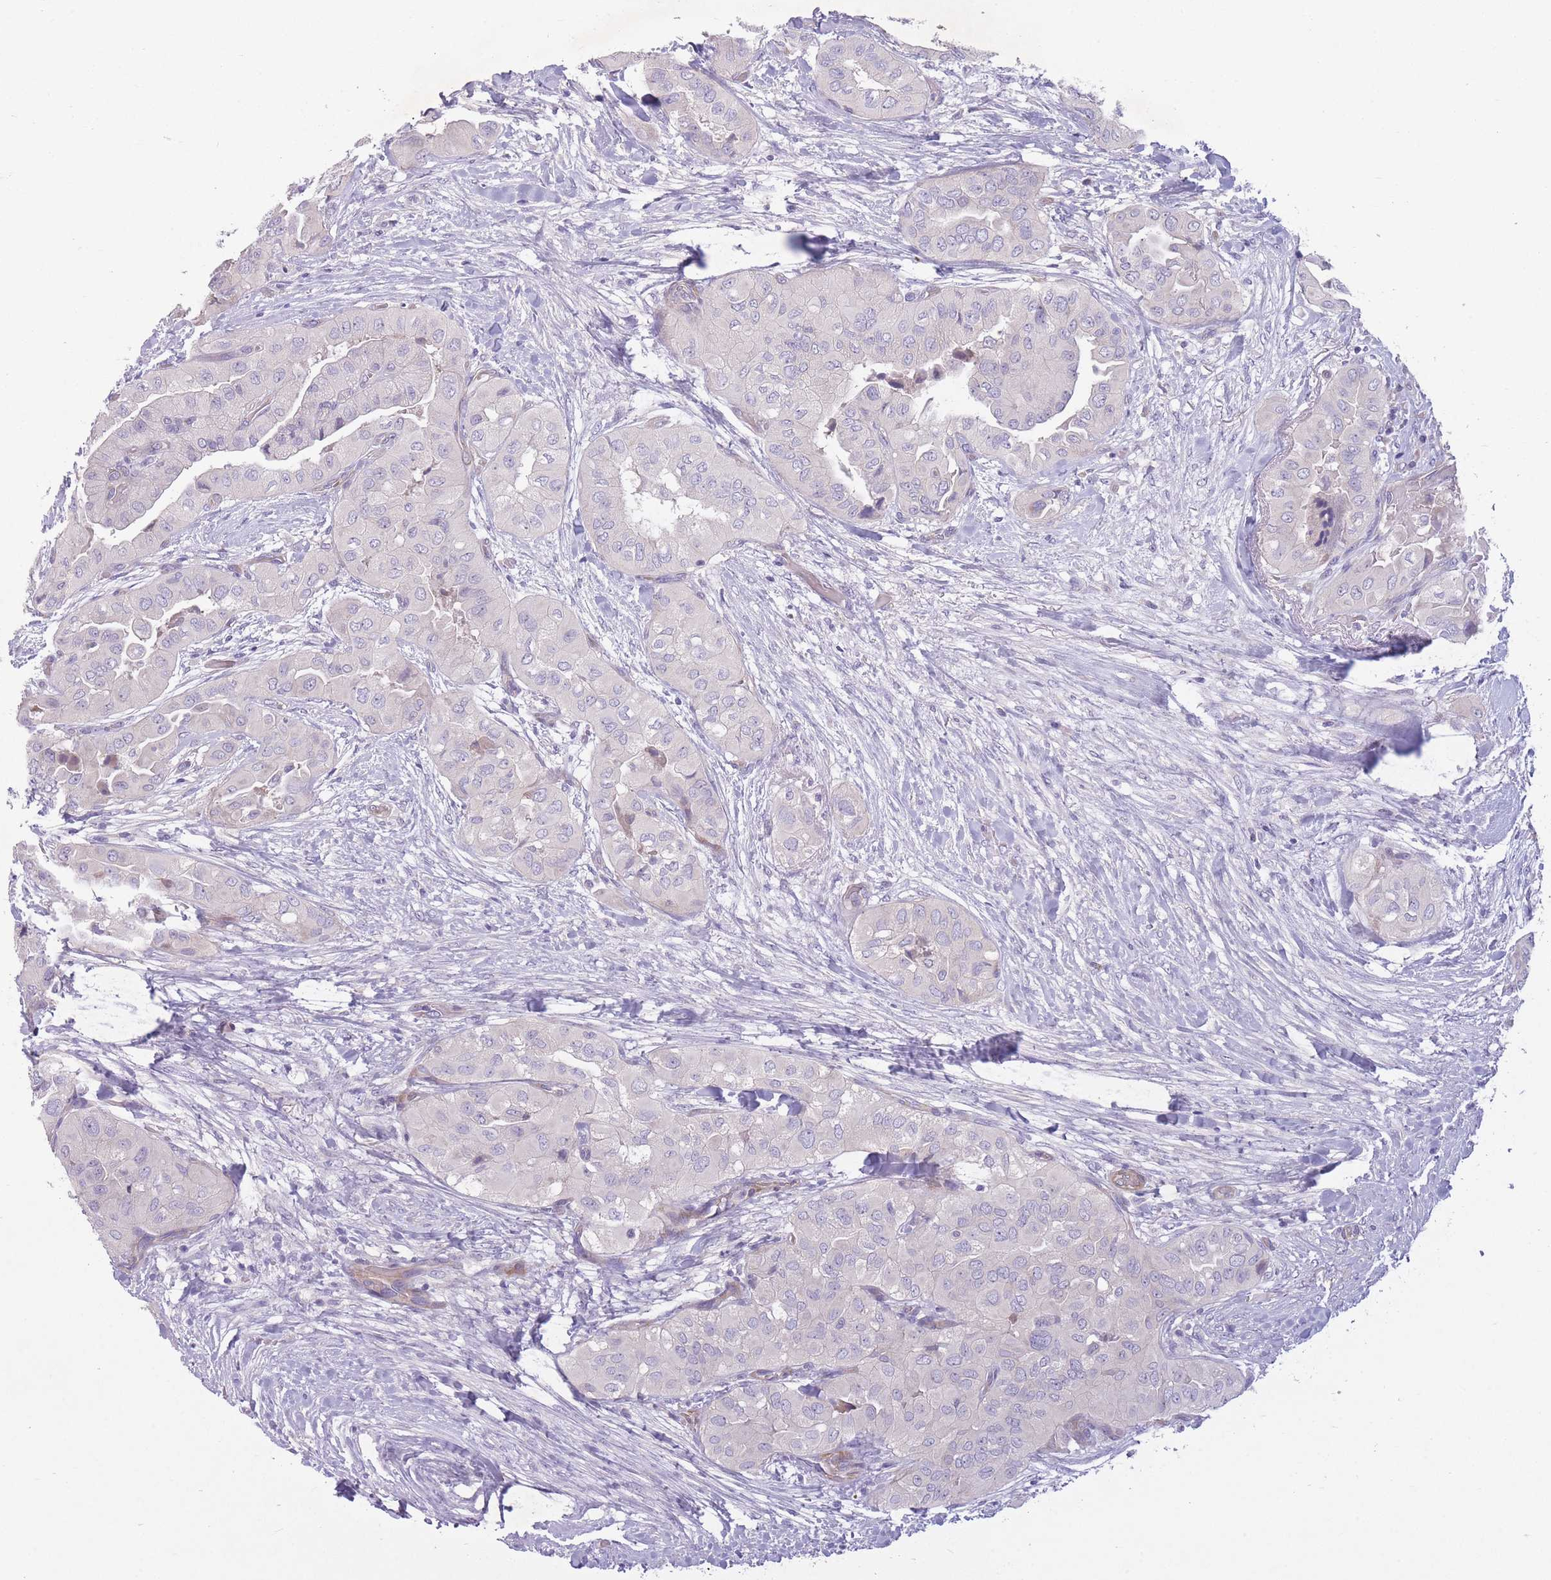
{"staining": {"intensity": "negative", "quantity": "none", "location": "none"}, "tissue": "head and neck cancer", "cell_type": "Tumor cells", "image_type": "cancer", "snomed": [{"axis": "morphology", "description": "Adenocarcinoma, NOS"}, {"axis": "topography", "description": "Head-Neck"}], "caption": "This histopathology image is of head and neck cancer stained with immunohistochemistry to label a protein in brown with the nuclei are counter-stained blue. There is no expression in tumor cells.", "gene": "PNPLA5", "patient": {"sex": "male", "age": 66}}